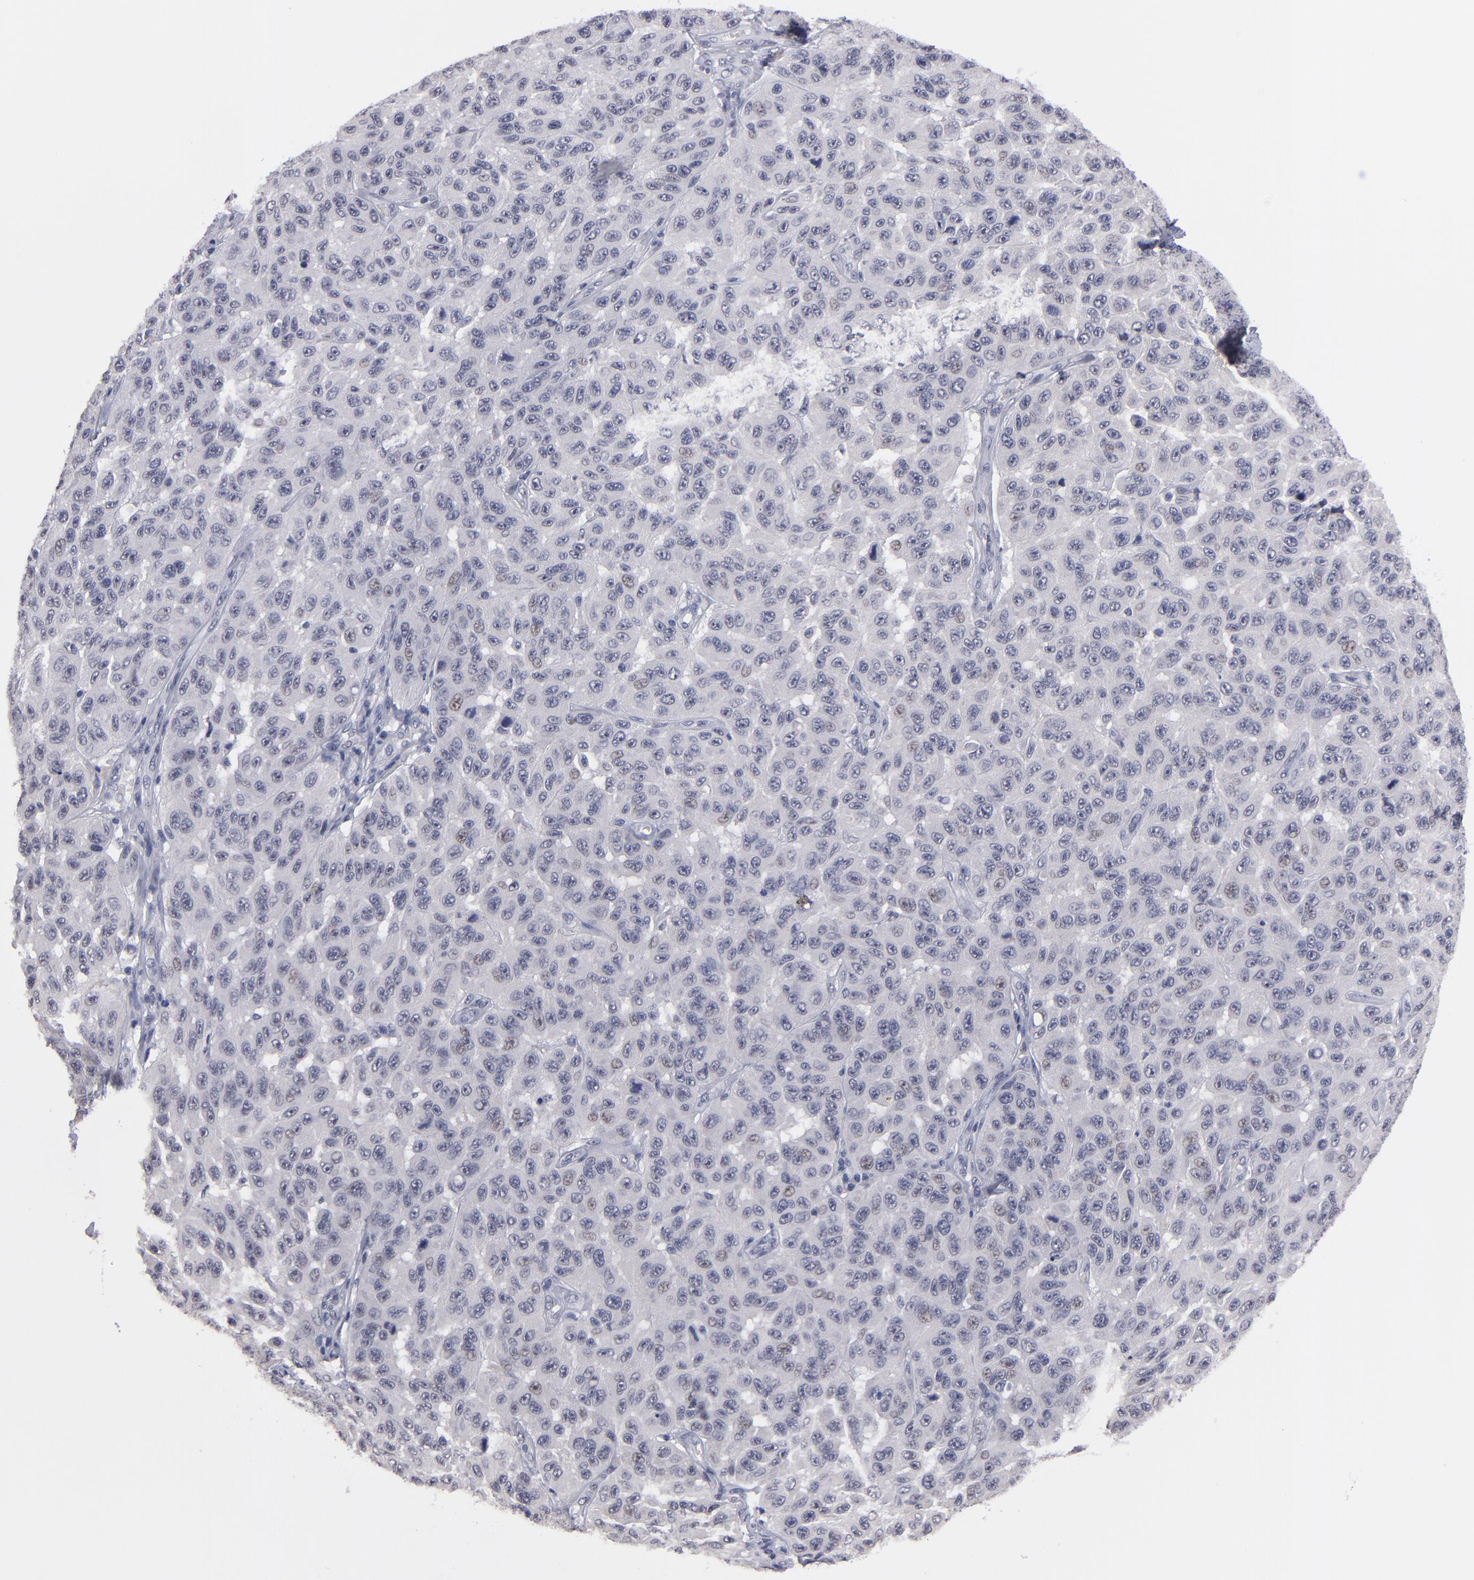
{"staining": {"intensity": "weak", "quantity": "<25%", "location": "nuclear"}, "tissue": "melanoma", "cell_type": "Tumor cells", "image_type": "cancer", "snomed": [{"axis": "morphology", "description": "Malignant melanoma, NOS"}, {"axis": "topography", "description": "Skin"}], "caption": "This is a histopathology image of immunohistochemistry (IHC) staining of melanoma, which shows no staining in tumor cells.", "gene": "TEX11", "patient": {"sex": "male", "age": 30}}